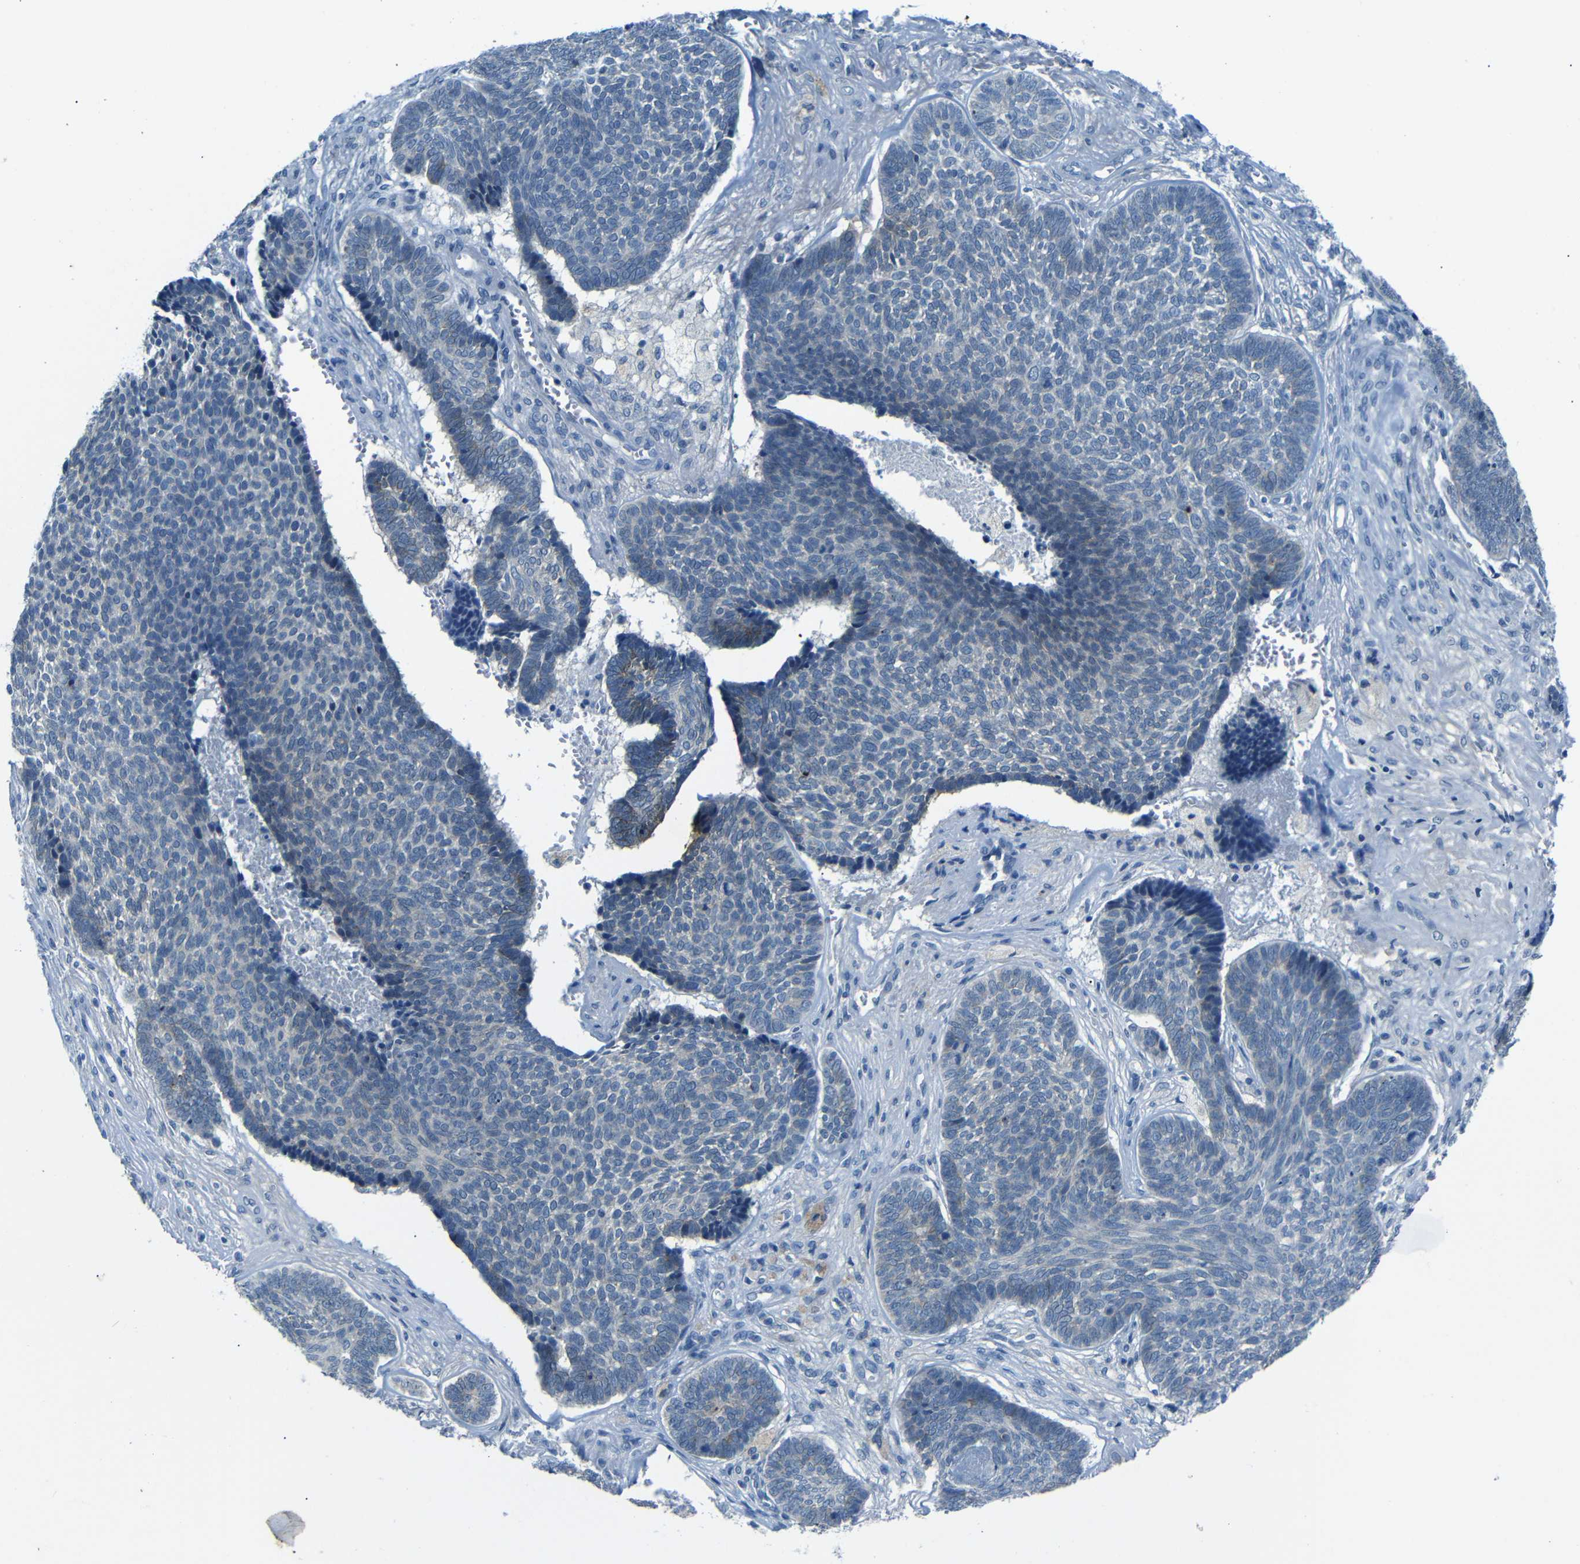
{"staining": {"intensity": "weak", "quantity": "<25%", "location": "cytoplasmic/membranous"}, "tissue": "skin cancer", "cell_type": "Tumor cells", "image_type": "cancer", "snomed": [{"axis": "morphology", "description": "Basal cell carcinoma"}, {"axis": "topography", "description": "Skin"}], "caption": "Protein analysis of skin basal cell carcinoma exhibits no significant positivity in tumor cells. The staining is performed using DAB (3,3'-diaminobenzidine) brown chromogen with nuclei counter-stained in using hematoxylin.", "gene": "ANK3", "patient": {"sex": "male", "age": 84}}